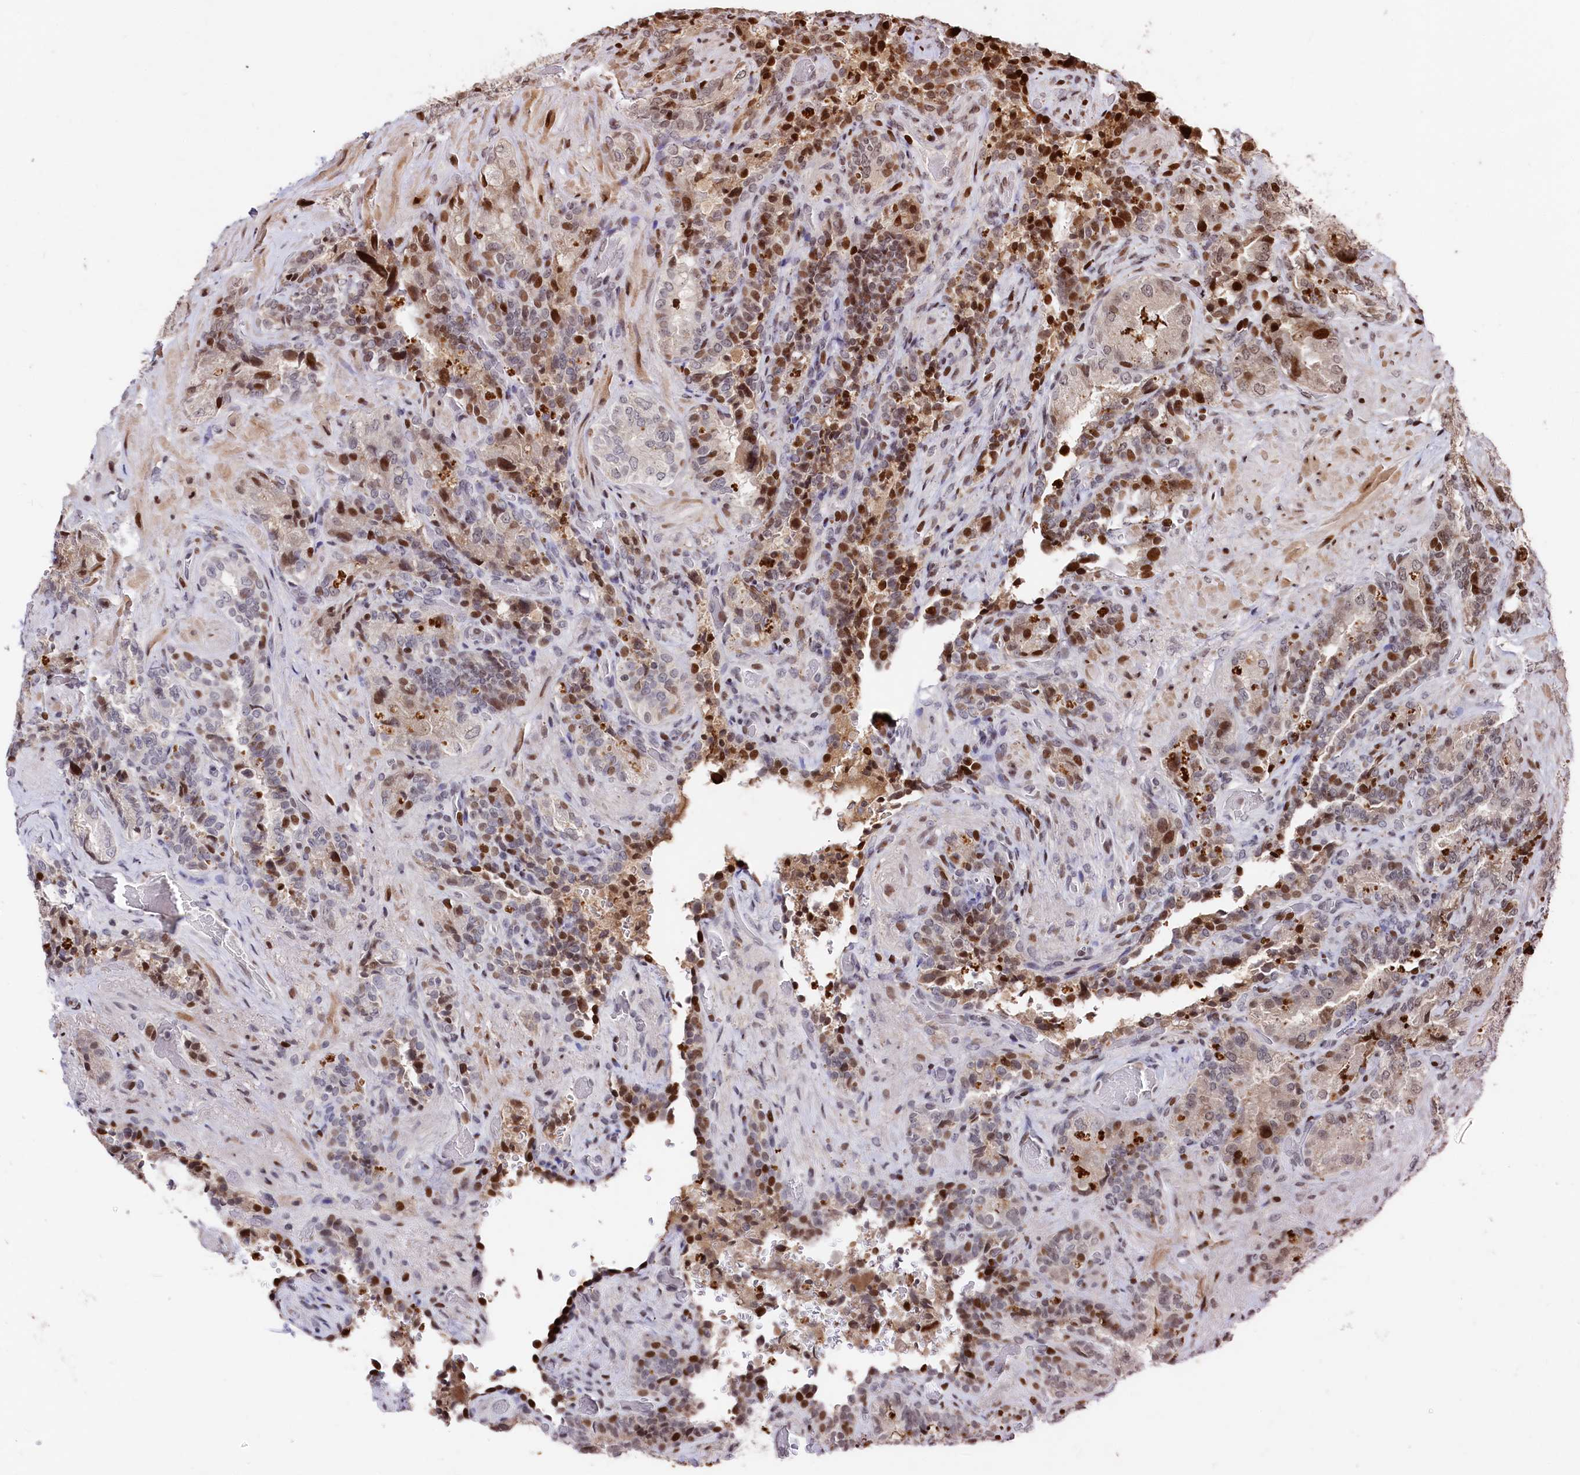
{"staining": {"intensity": "strong", "quantity": "<25%", "location": "cytoplasmic/membranous,nuclear"}, "tissue": "seminal vesicle", "cell_type": "Glandular cells", "image_type": "normal", "snomed": [{"axis": "morphology", "description": "Normal tissue, NOS"}, {"axis": "topography", "description": "Prostate and seminal vesicle, NOS"}, {"axis": "topography", "description": "Prostate"}, {"axis": "topography", "description": "Seminal veicle"}], "caption": "This image shows normal seminal vesicle stained with IHC to label a protein in brown. The cytoplasmic/membranous,nuclear of glandular cells show strong positivity for the protein. Nuclei are counter-stained blue.", "gene": "MCF2L2", "patient": {"sex": "male", "age": 67}}